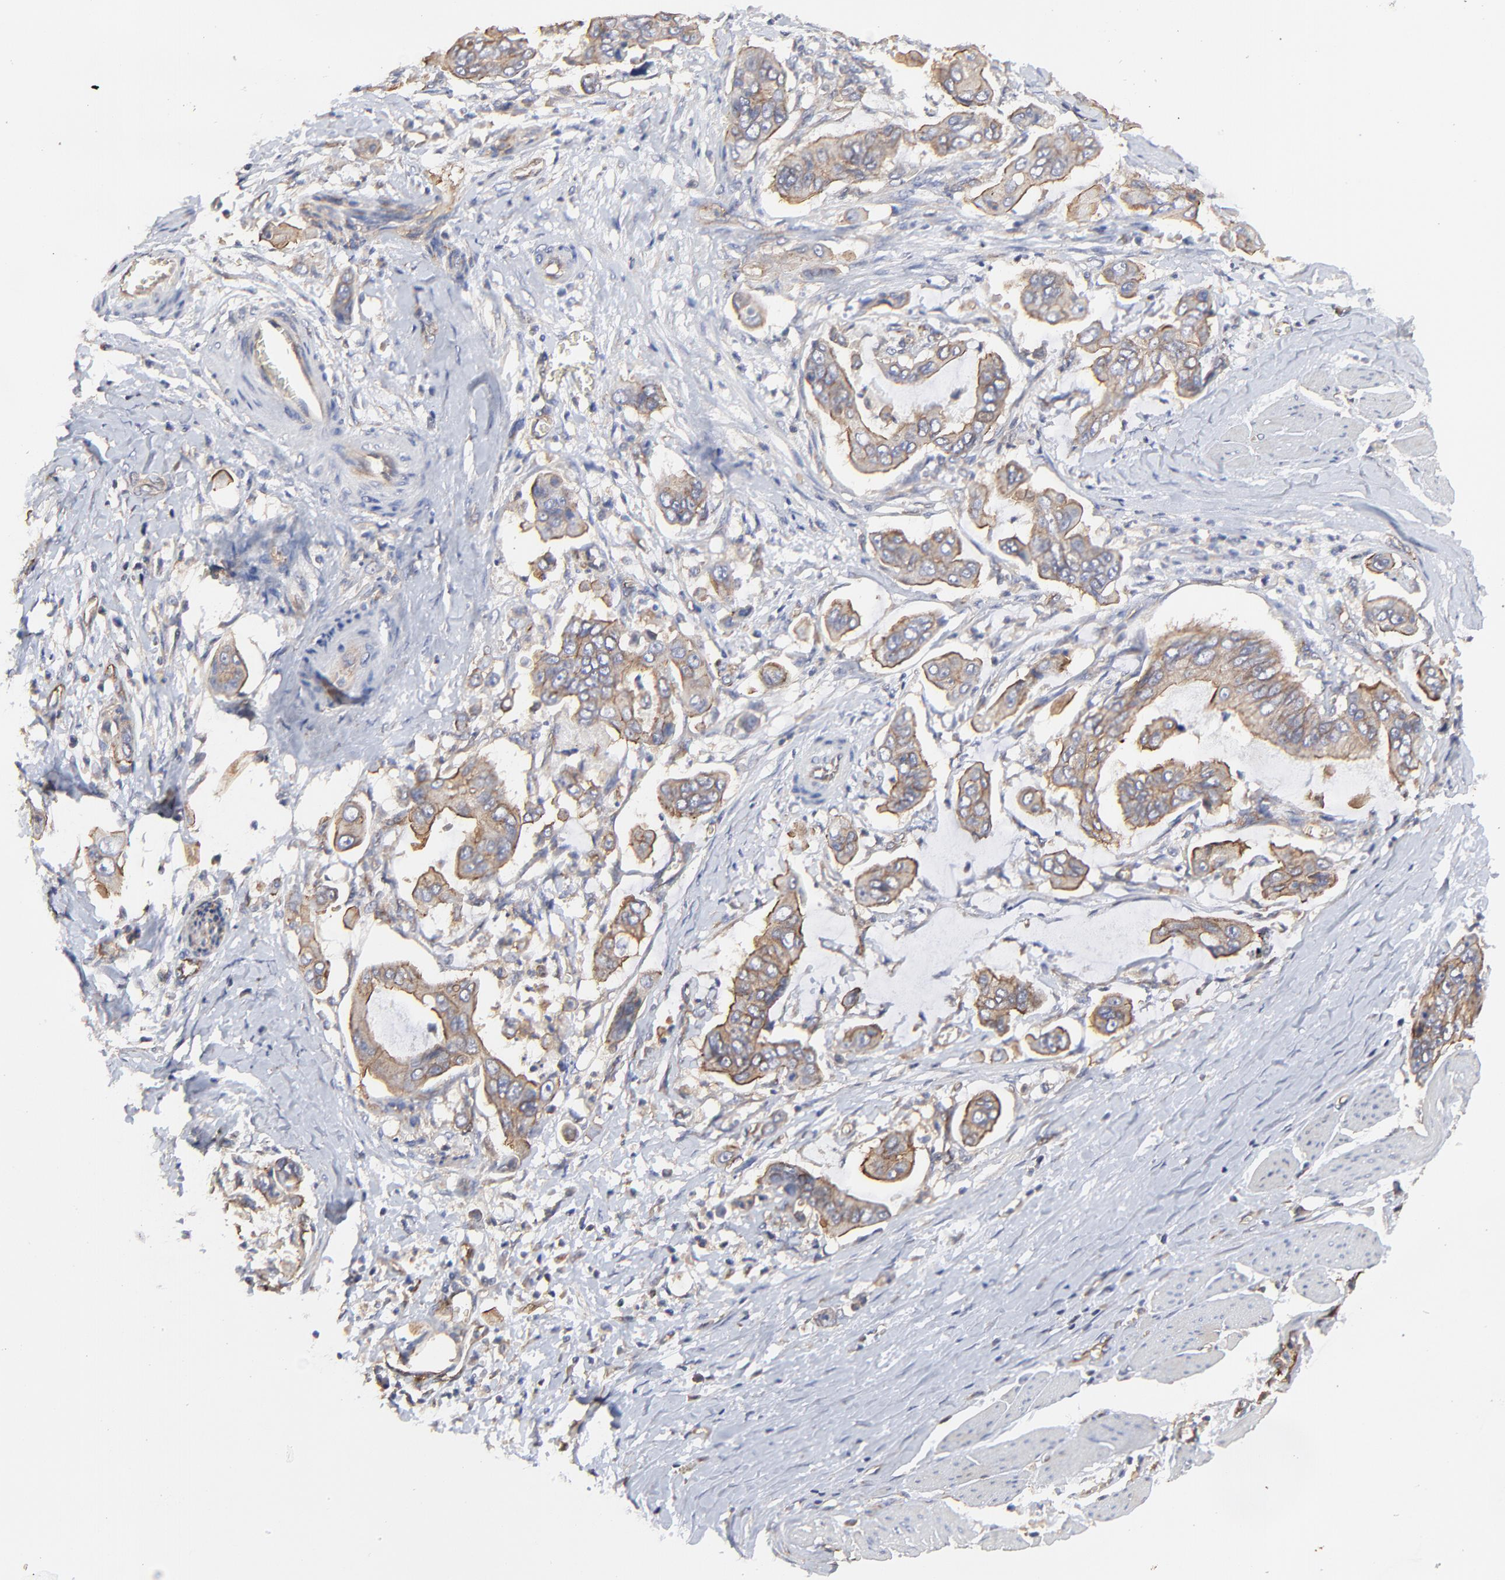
{"staining": {"intensity": "moderate", "quantity": ">75%", "location": "cytoplasmic/membranous"}, "tissue": "stomach cancer", "cell_type": "Tumor cells", "image_type": "cancer", "snomed": [{"axis": "morphology", "description": "Adenocarcinoma, NOS"}, {"axis": "topography", "description": "Stomach, upper"}], "caption": "Immunohistochemistry (IHC) photomicrograph of human stomach cancer (adenocarcinoma) stained for a protein (brown), which demonstrates medium levels of moderate cytoplasmic/membranous positivity in about >75% of tumor cells.", "gene": "ARMT1", "patient": {"sex": "male", "age": 80}}